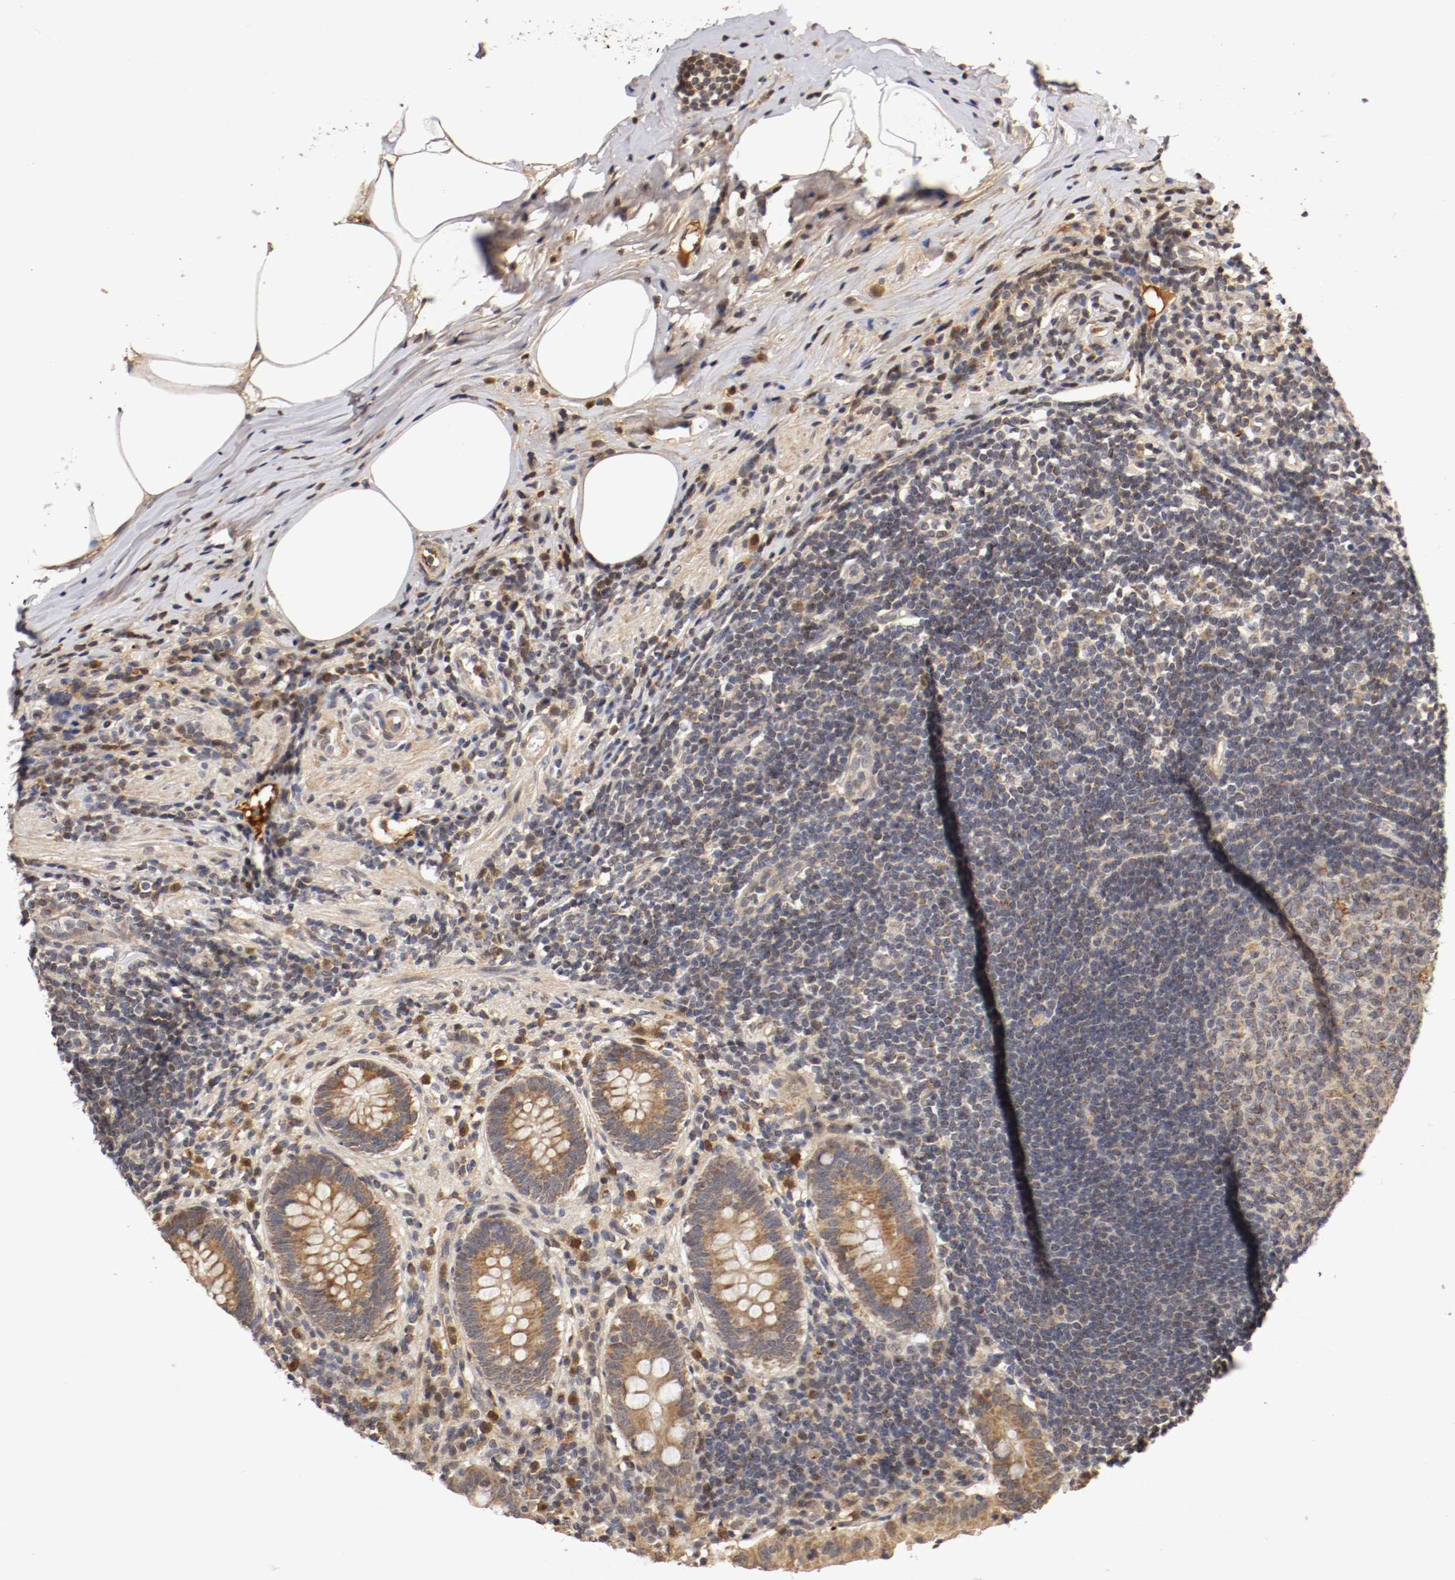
{"staining": {"intensity": "moderate", "quantity": "25%-75%", "location": "cytoplasmic/membranous"}, "tissue": "appendix", "cell_type": "Glandular cells", "image_type": "normal", "snomed": [{"axis": "morphology", "description": "Normal tissue, NOS"}, {"axis": "topography", "description": "Appendix"}], "caption": "IHC photomicrograph of benign appendix: appendix stained using immunohistochemistry shows medium levels of moderate protein expression localized specifically in the cytoplasmic/membranous of glandular cells, appearing as a cytoplasmic/membranous brown color.", "gene": "TNFRSF1B", "patient": {"sex": "female", "age": 50}}